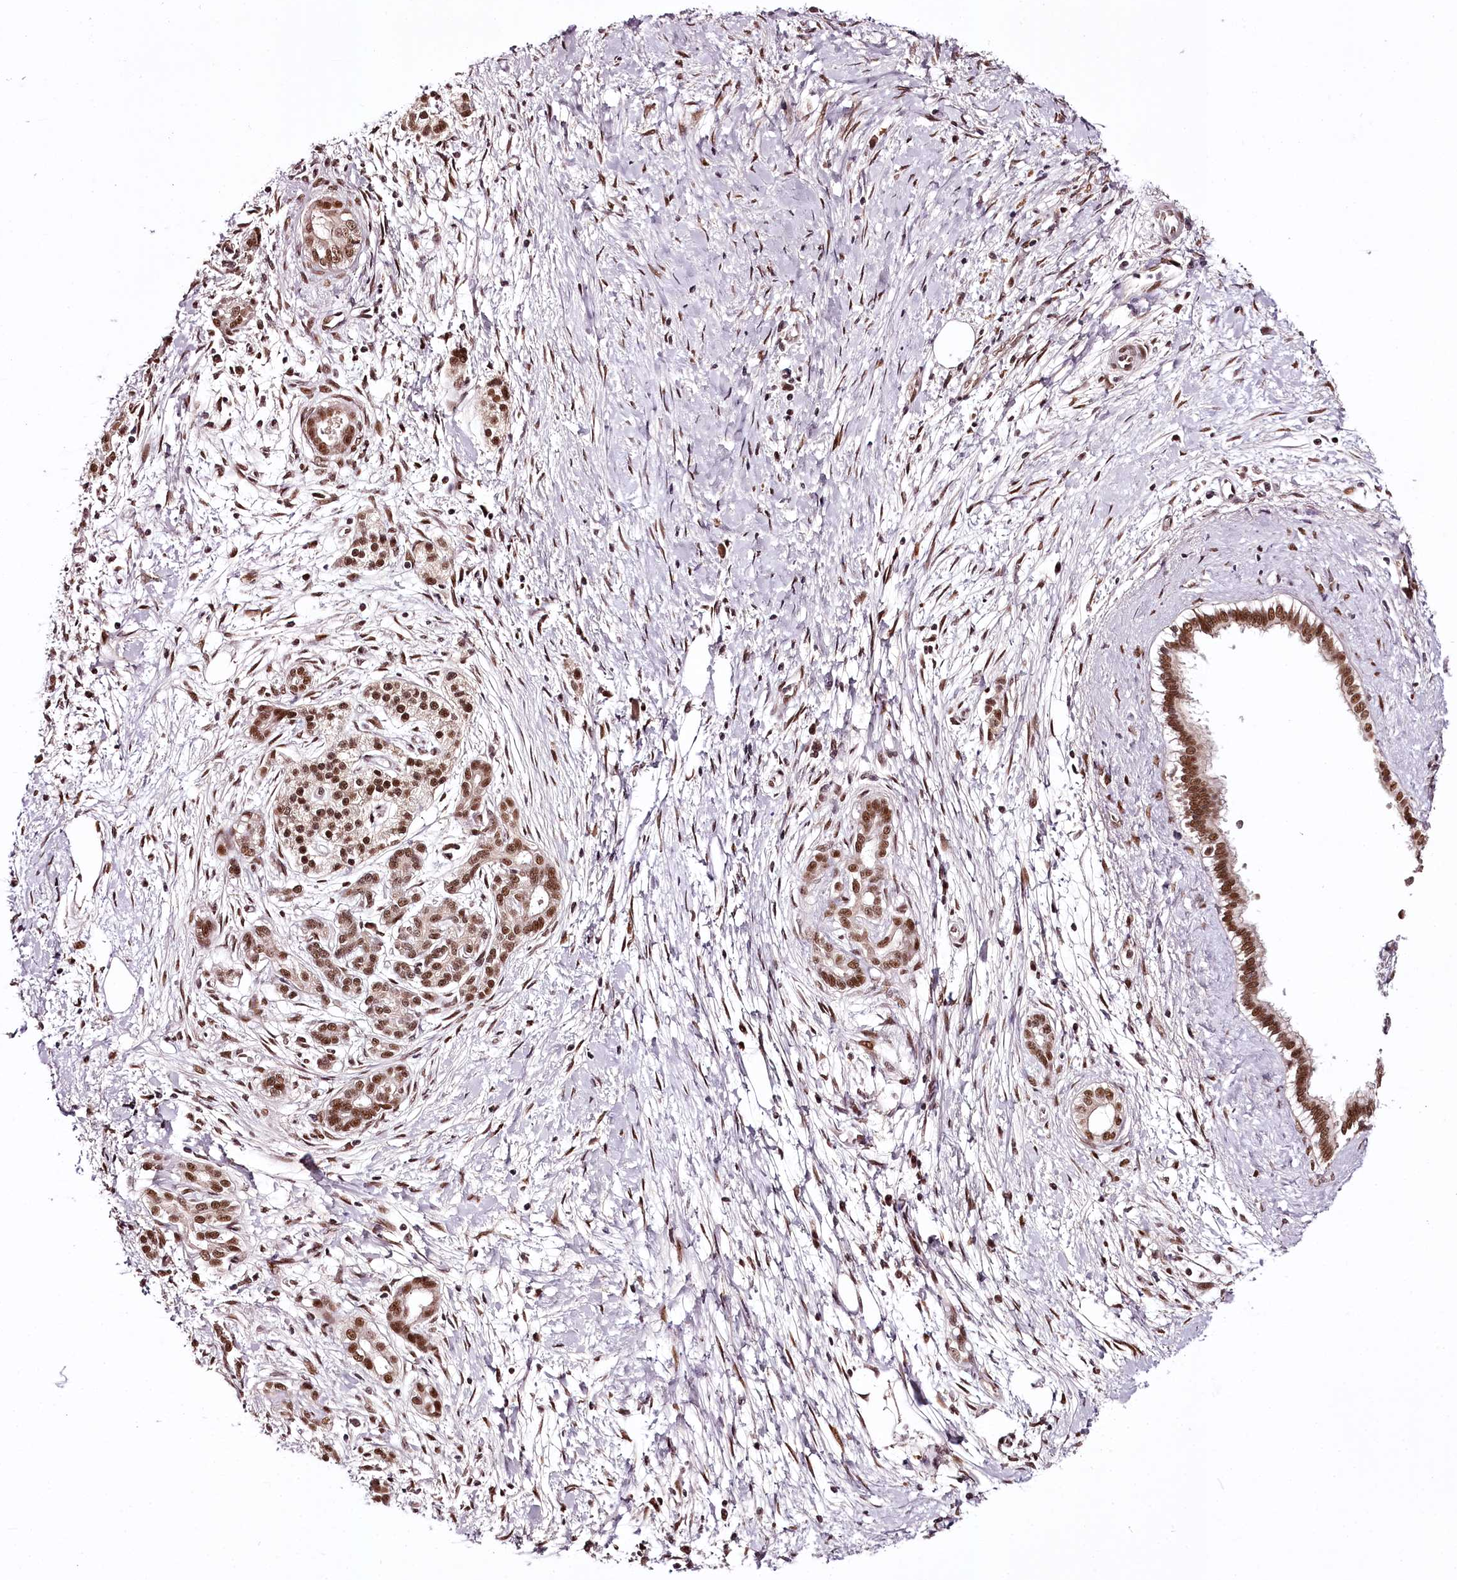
{"staining": {"intensity": "moderate", "quantity": ">75%", "location": "nuclear"}, "tissue": "pancreatic cancer", "cell_type": "Tumor cells", "image_type": "cancer", "snomed": [{"axis": "morphology", "description": "Adenocarcinoma, NOS"}, {"axis": "topography", "description": "Pancreas"}], "caption": "Tumor cells demonstrate medium levels of moderate nuclear positivity in approximately >75% of cells in human pancreatic cancer (adenocarcinoma).", "gene": "TTC33", "patient": {"sex": "male", "age": 58}}